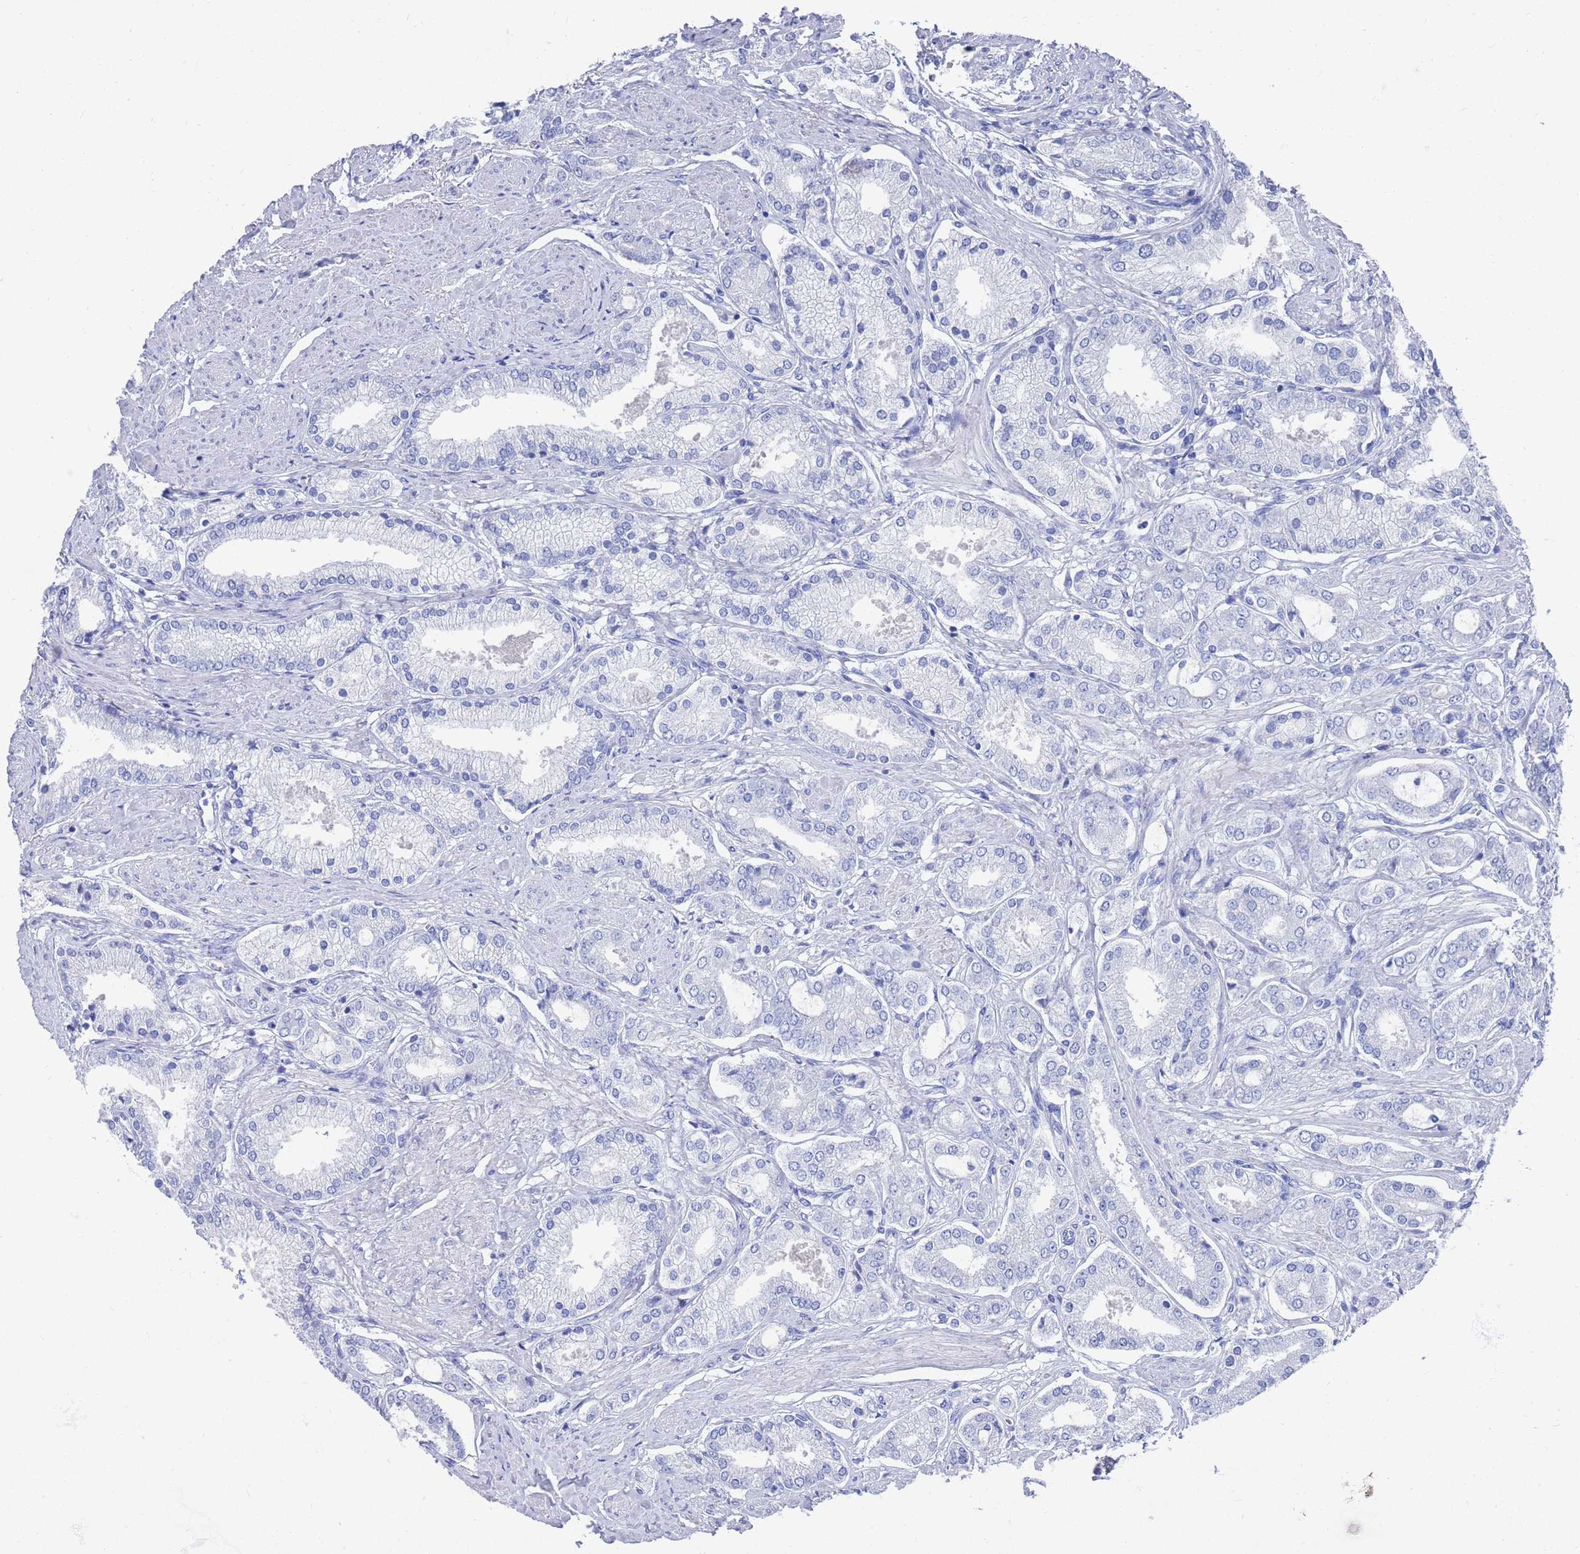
{"staining": {"intensity": "negative", "quantity": "none", "location": "none"}, "tissue": "prostate cancer", "cell_type": "Tumor cells", "image_type": "cancer", "snomed": [{"axis": "morphology", "description": "Adenocarcinoma, High grade"}, {"axis": "topography", "description": "Prostate and seminal vesicle, NOS"}], "caption": "IHC of prostate adenocarcinoma (high-grade) displays no staining in tumor cells.", "gene": "MTMR2", "patient": {"sex": "male", "age": 64}}